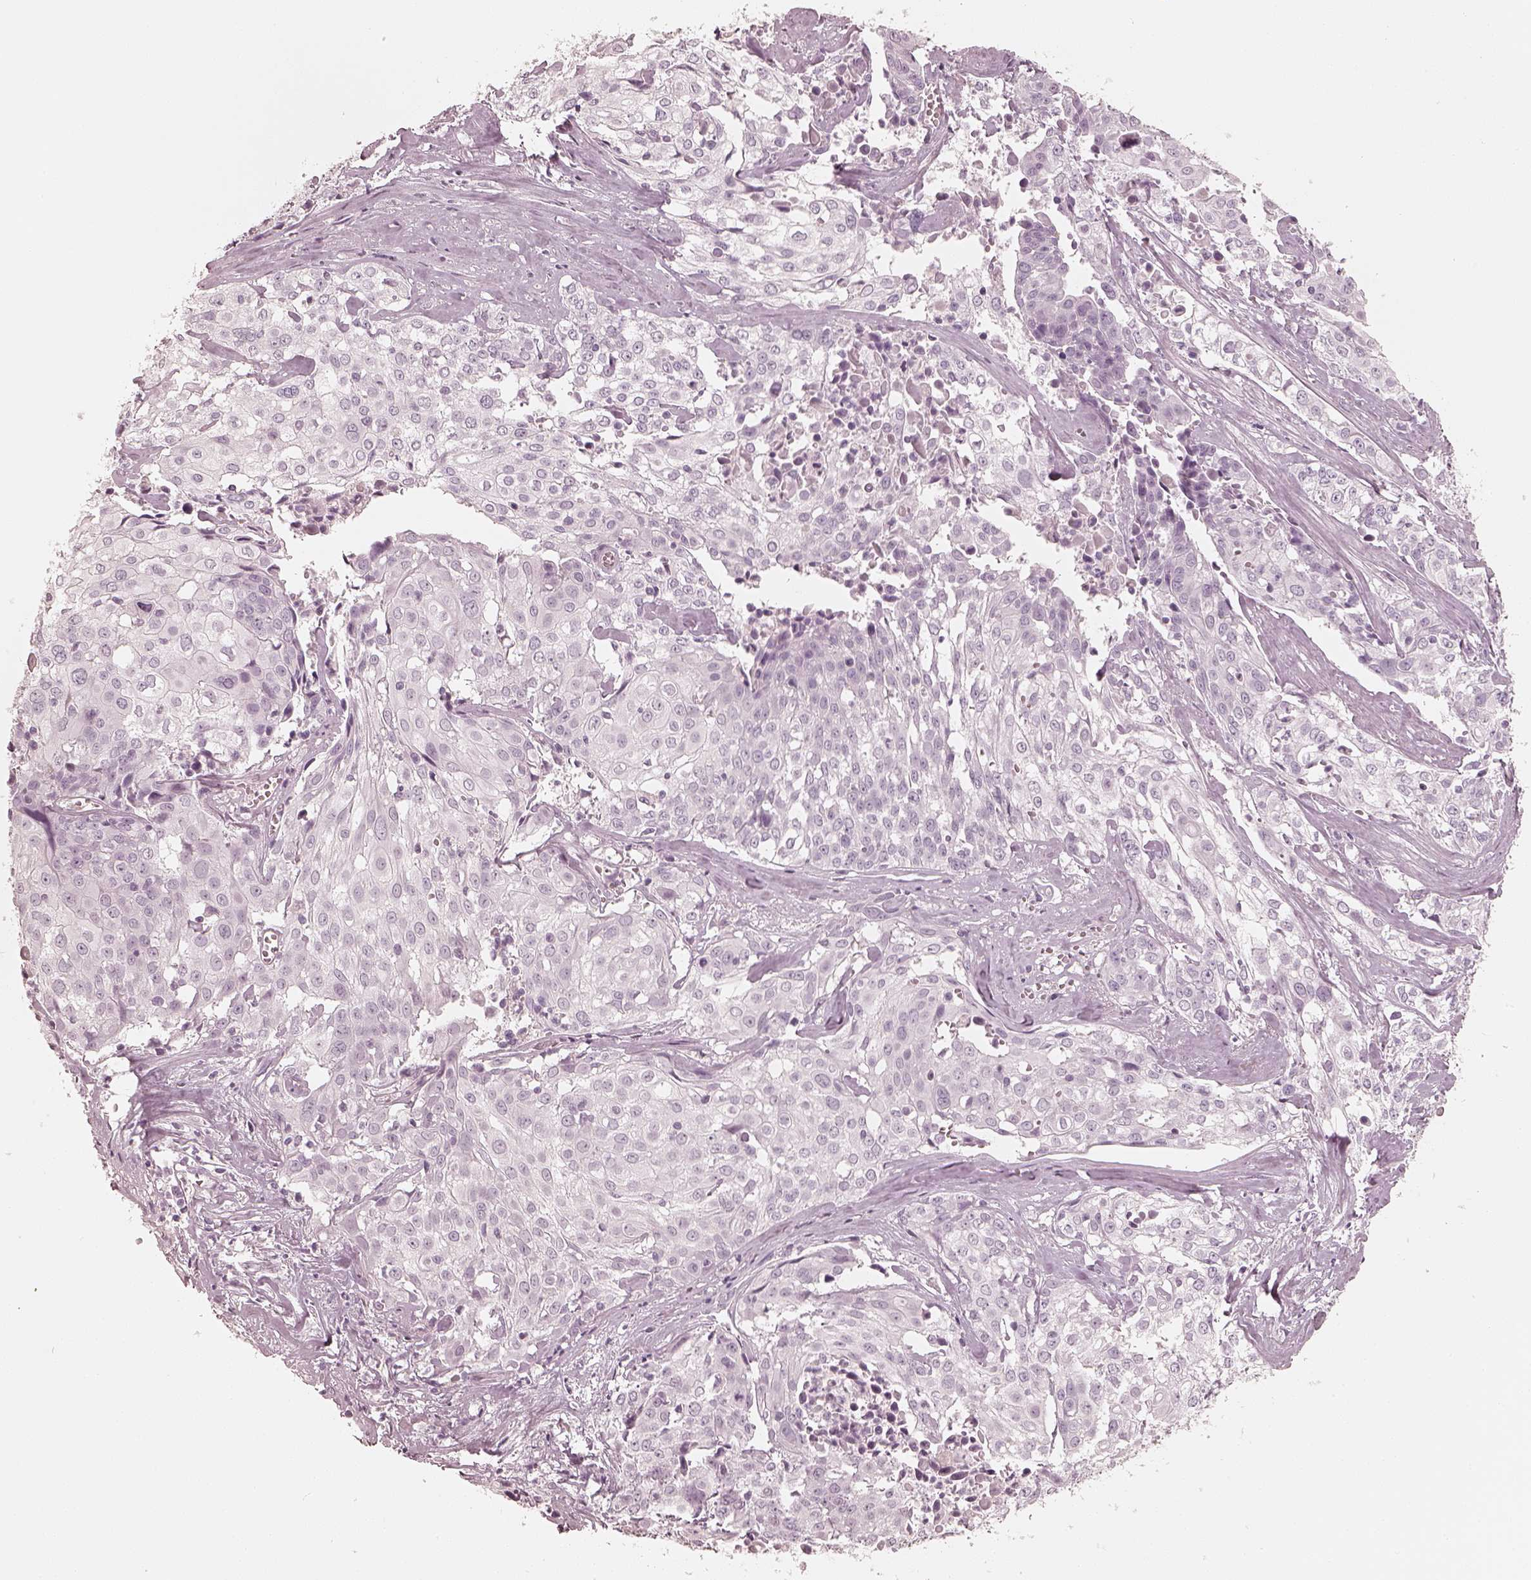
{"staining": {"intensity": "negative", "quantity": "none", "location": "none"}, "tissue": "cervical cancer", "cell_type": "Tumor cells", "image_type": "cancer", "snomed": [{"axis": "morphology", "description": "Squamous cell carcinoma, NOS"}, {"axis": "topography", "description": "Cervix"}], "caption": "Protein analysis of cervical squamous cell carcinoma demonstrates no significant expression in tumor cells.", "gene": "KRT82", "patient": {"sex": "female", "age": 39}}